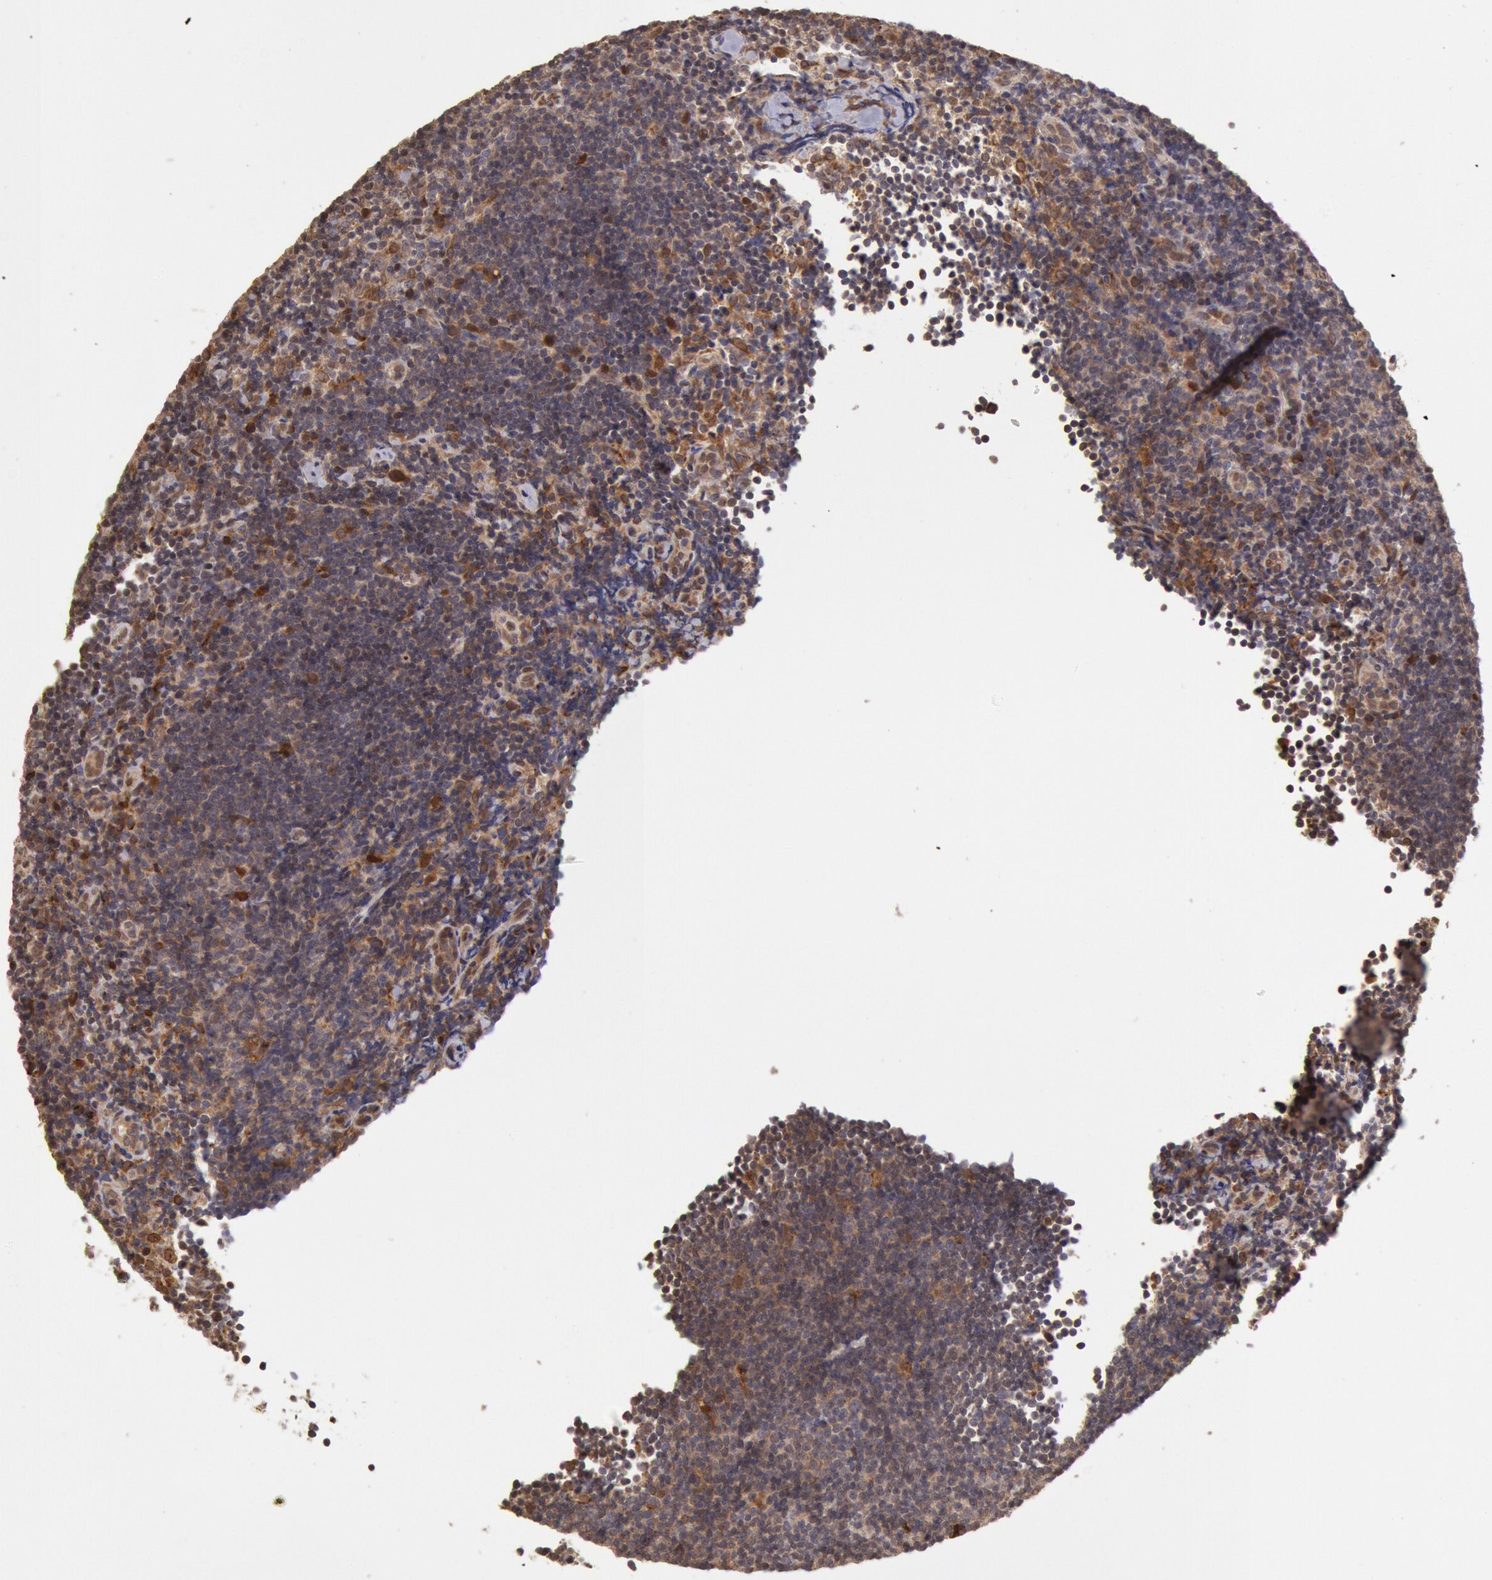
{"staining": {"intensity": "moderate", "quantity": ">75%", "location": "cytoplasmic/membranous,nuclear"}, "tissue": "lymphoma", "cell_type": "Tumor cells", "image_type": "cancer", "snomed": [{"axis": "morphology", "description": "Malignant lymphoma, non-Hodgkin's type, Low grade"}, {"axis": "topography", "description": "Lymph node"}], "caption": "Malignant lymphoma, non-Hodgkin's type (low-grade) was stained to show a protein in brown. There is medium levels of moderate cytoplasmic/membranous and nuclear positivity in about >75% of tumor cells.", "gene": "COMT", "patient": {"sex": "male", "age": 49}}